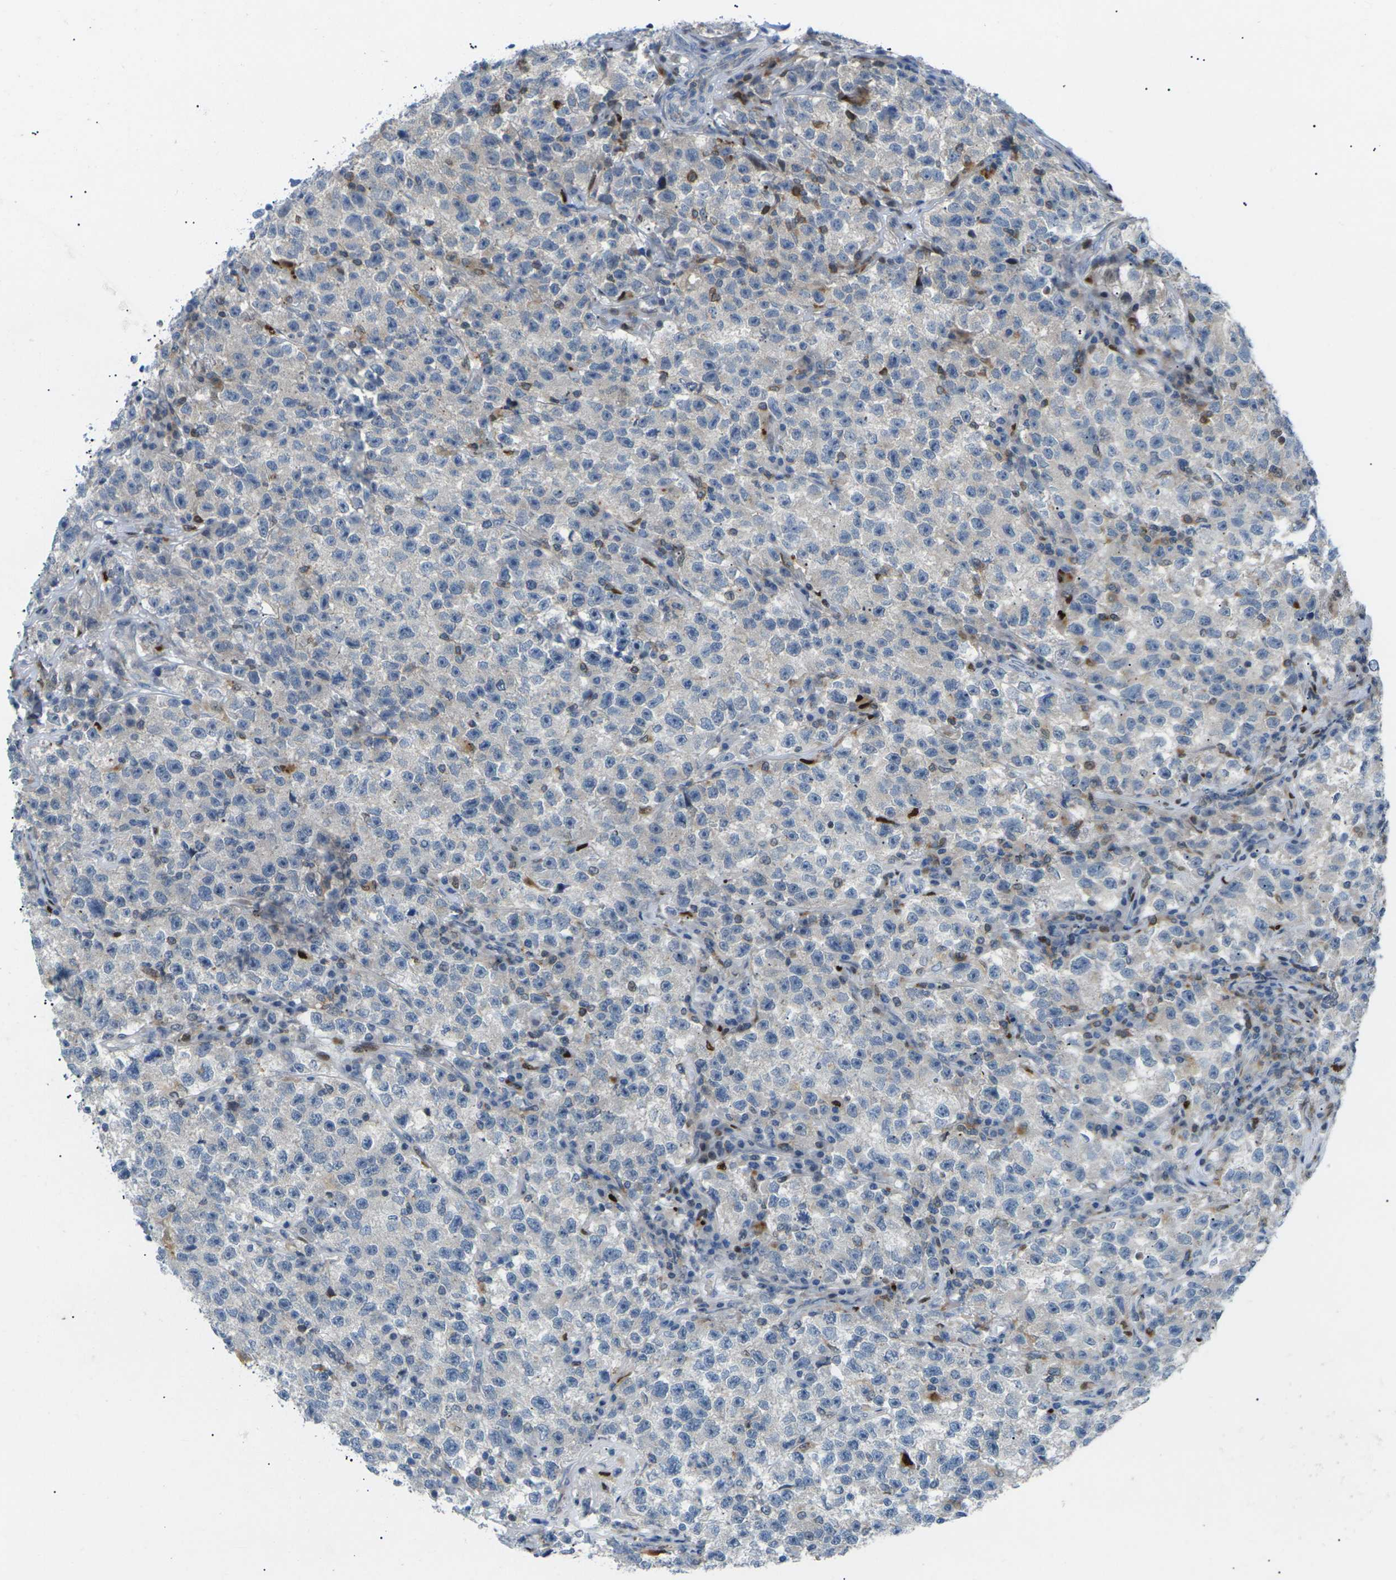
{"staining": {"intensity": "weak", "quantity": "25%-75%", "location": "cytoplasmic/membranous"}, "tissue": "testis cancer", "cell_type": "Tumor cells", "image_type": "cancer", "snomed": [{"axis": "morphology", "description": "Seminoma, NOS"}, {"axis": "topography", "description": "Testis"}], "caption": "A brown stain highlights weak cytoplasmic/membranous staining of a protein in human testis seminoma tumor cells.", "gene": "RPS6KA3", "patient": {"sex": "male", "age": 22}}